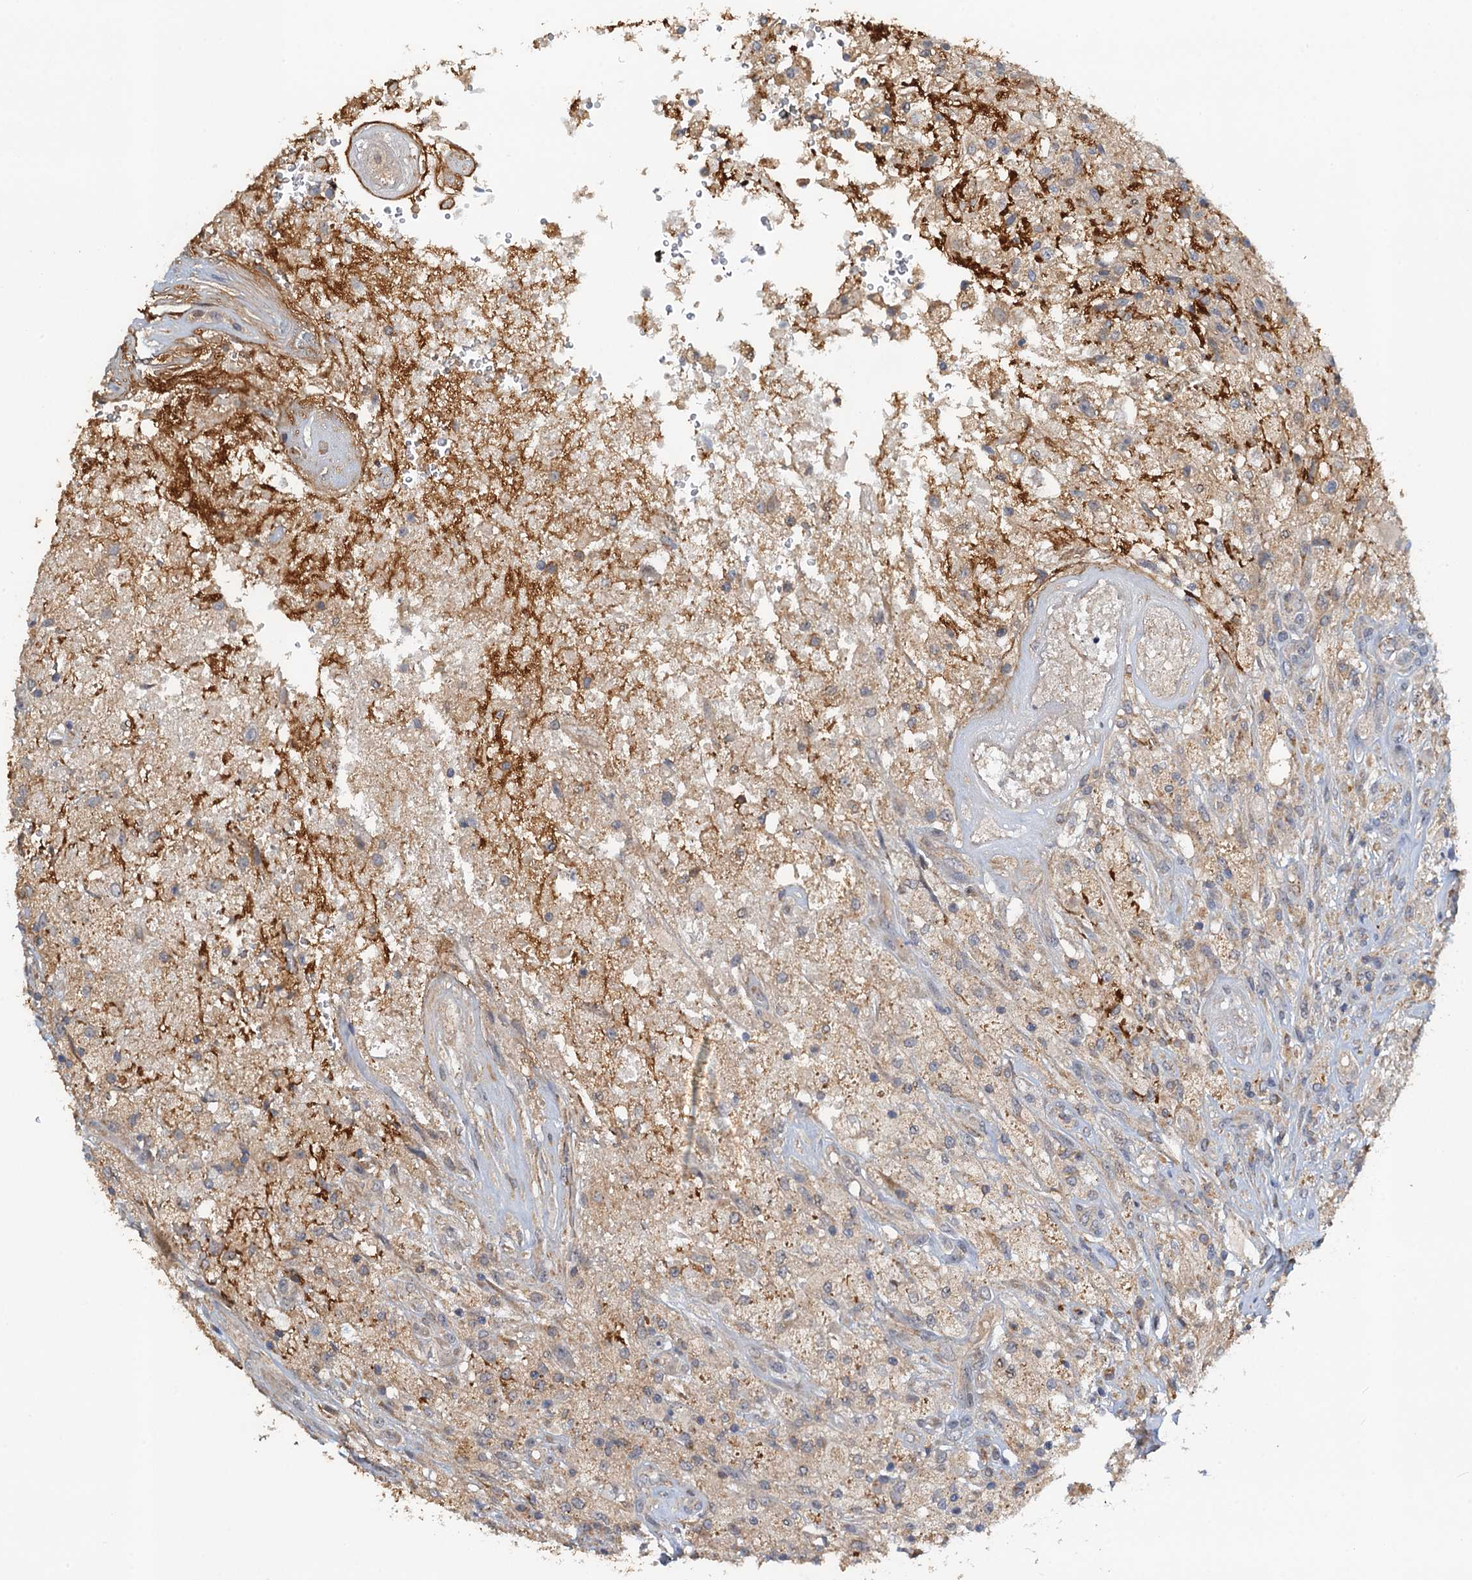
{"staining": {"intensity": "negative", "quantity": "none", "location": "none"}, "tissue": "glioma", "cell_type": "Tumor cells", "image_type": "cancer", "snomed": [{"axis": "morphology", "description": "Glioma, malignant, High grade"}, {"axis": "topography", "description": "Brain"}], "caption": "Histopathology image shows no significant protein staining in tumor cells of glioma.", "gene": "ZNF606", "patient": {"sex": "male", "age": 56}}